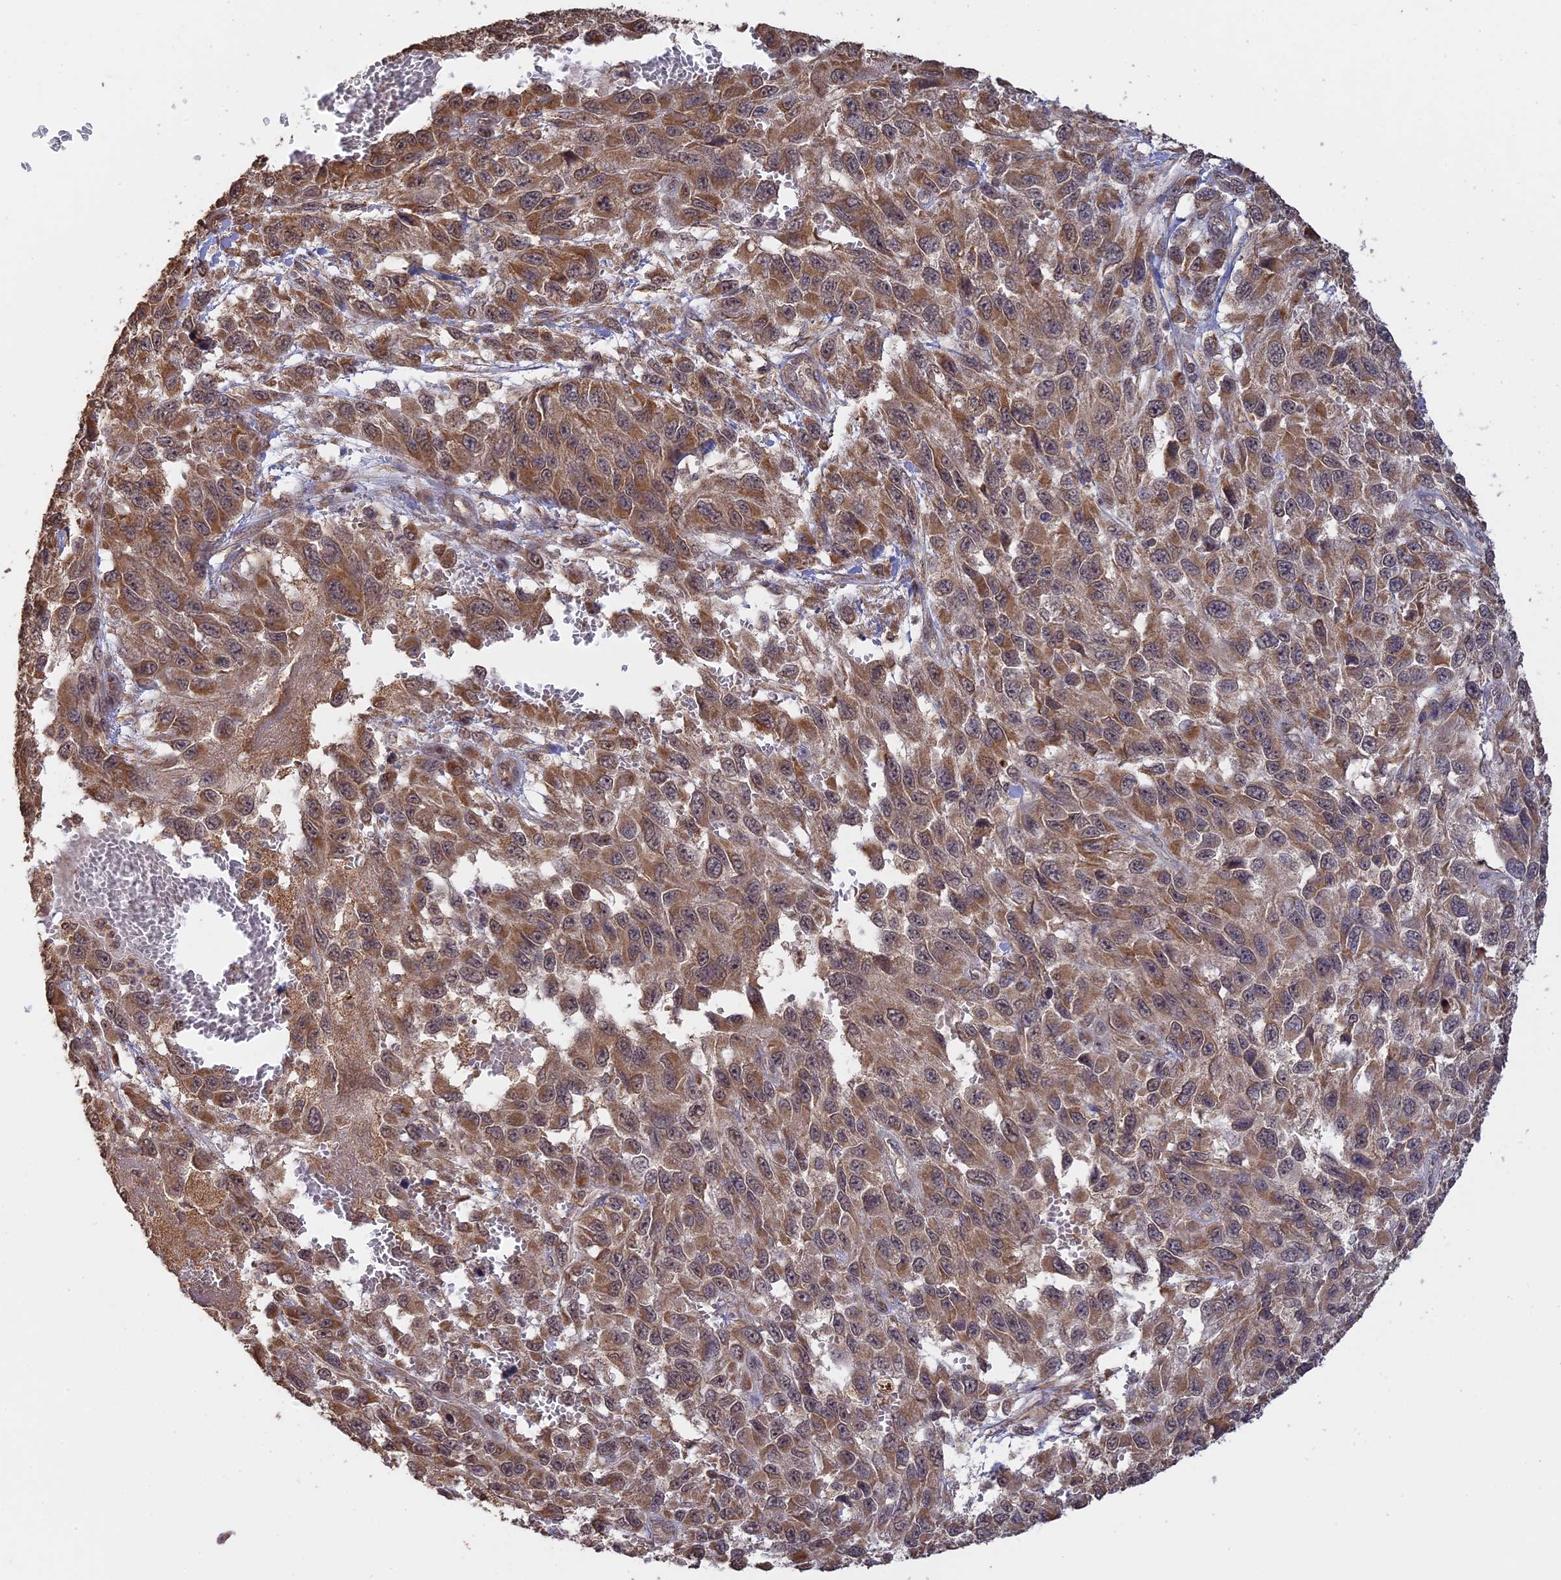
{"staining": {"intensity": "moderate", "quantity": ">75%", "location": "cytoplasmic/membranous"}, "tissue": "melanoma", "cell_type": "Tumor cells", "image_type": "cancer", "snomed": [{"axis": "morphology", "description": "Normal tissue, NOS"}, {"axis": "morphology", "description": "Malignant melanoma, NOS"}, {"axis": "topography", "description": "Skin"}], "caption": "Protein positivity by IHC shows moderate cytoplasmic/membranous expression in about >75% of tumor cells in melanoma.", "gene": "FAM210B", "patient": {"sex": "female", "age": 96}}